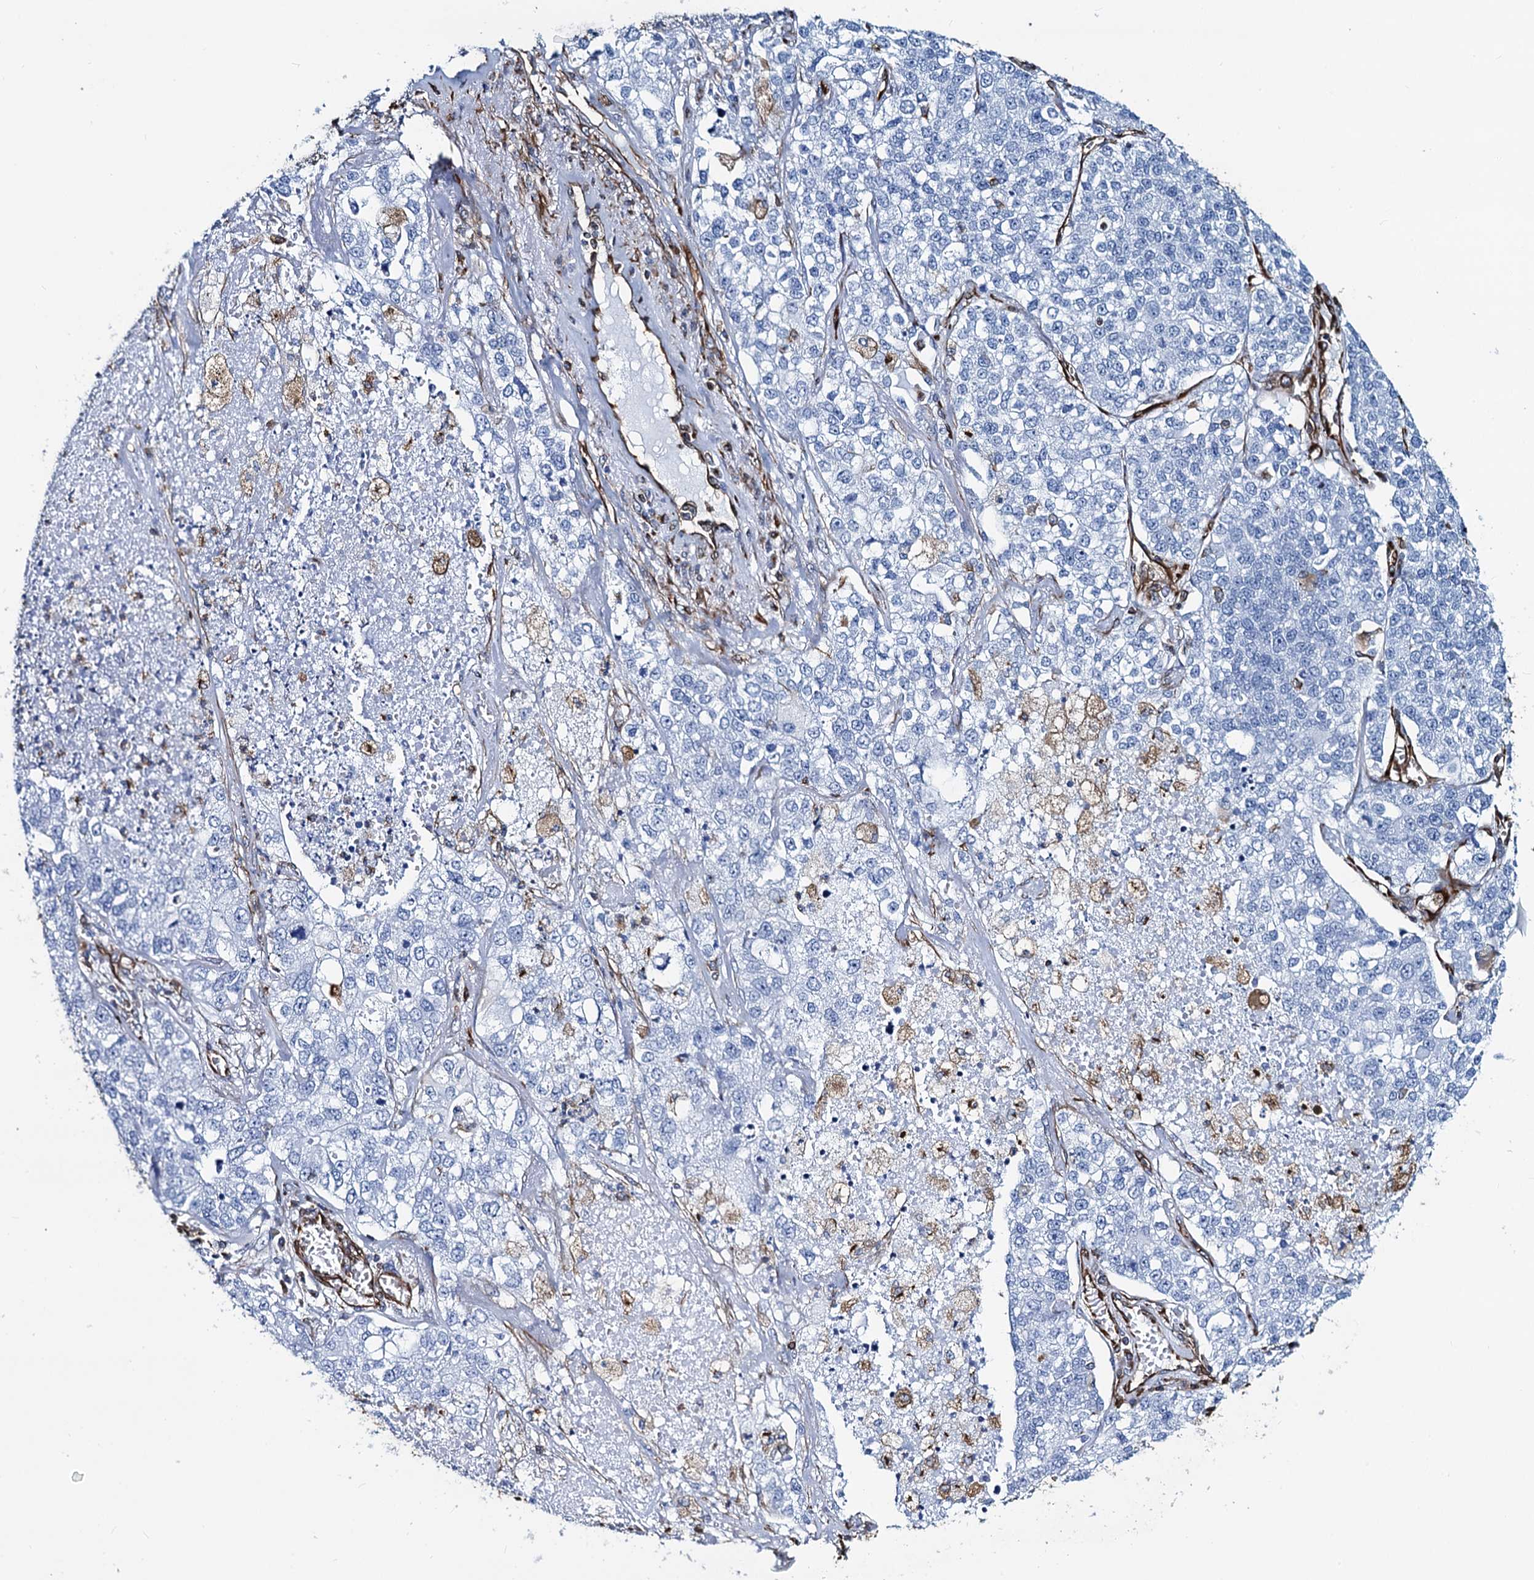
{"staining": {"intensity": "negative", "quantity": "none", "location": "none"}, "tissue": "lung cancer", "cell_type": "Tumor cells", "image_type": "cancer", "snomed": [{"axis": "morphology", "description": "Adenocarcinoma, NOS"}, {"axis": "topography", "description": "Lung"}], "caption": "This histopathology image is of lung cancer (adenocarcinoma) stained with immunohistochemistry to label a protein in brown with the nuclei are counter-stained blue. There is no positivity in tumor cells.", "gene": "PGM2", "patient": {"sex": "male", "age": 49}}